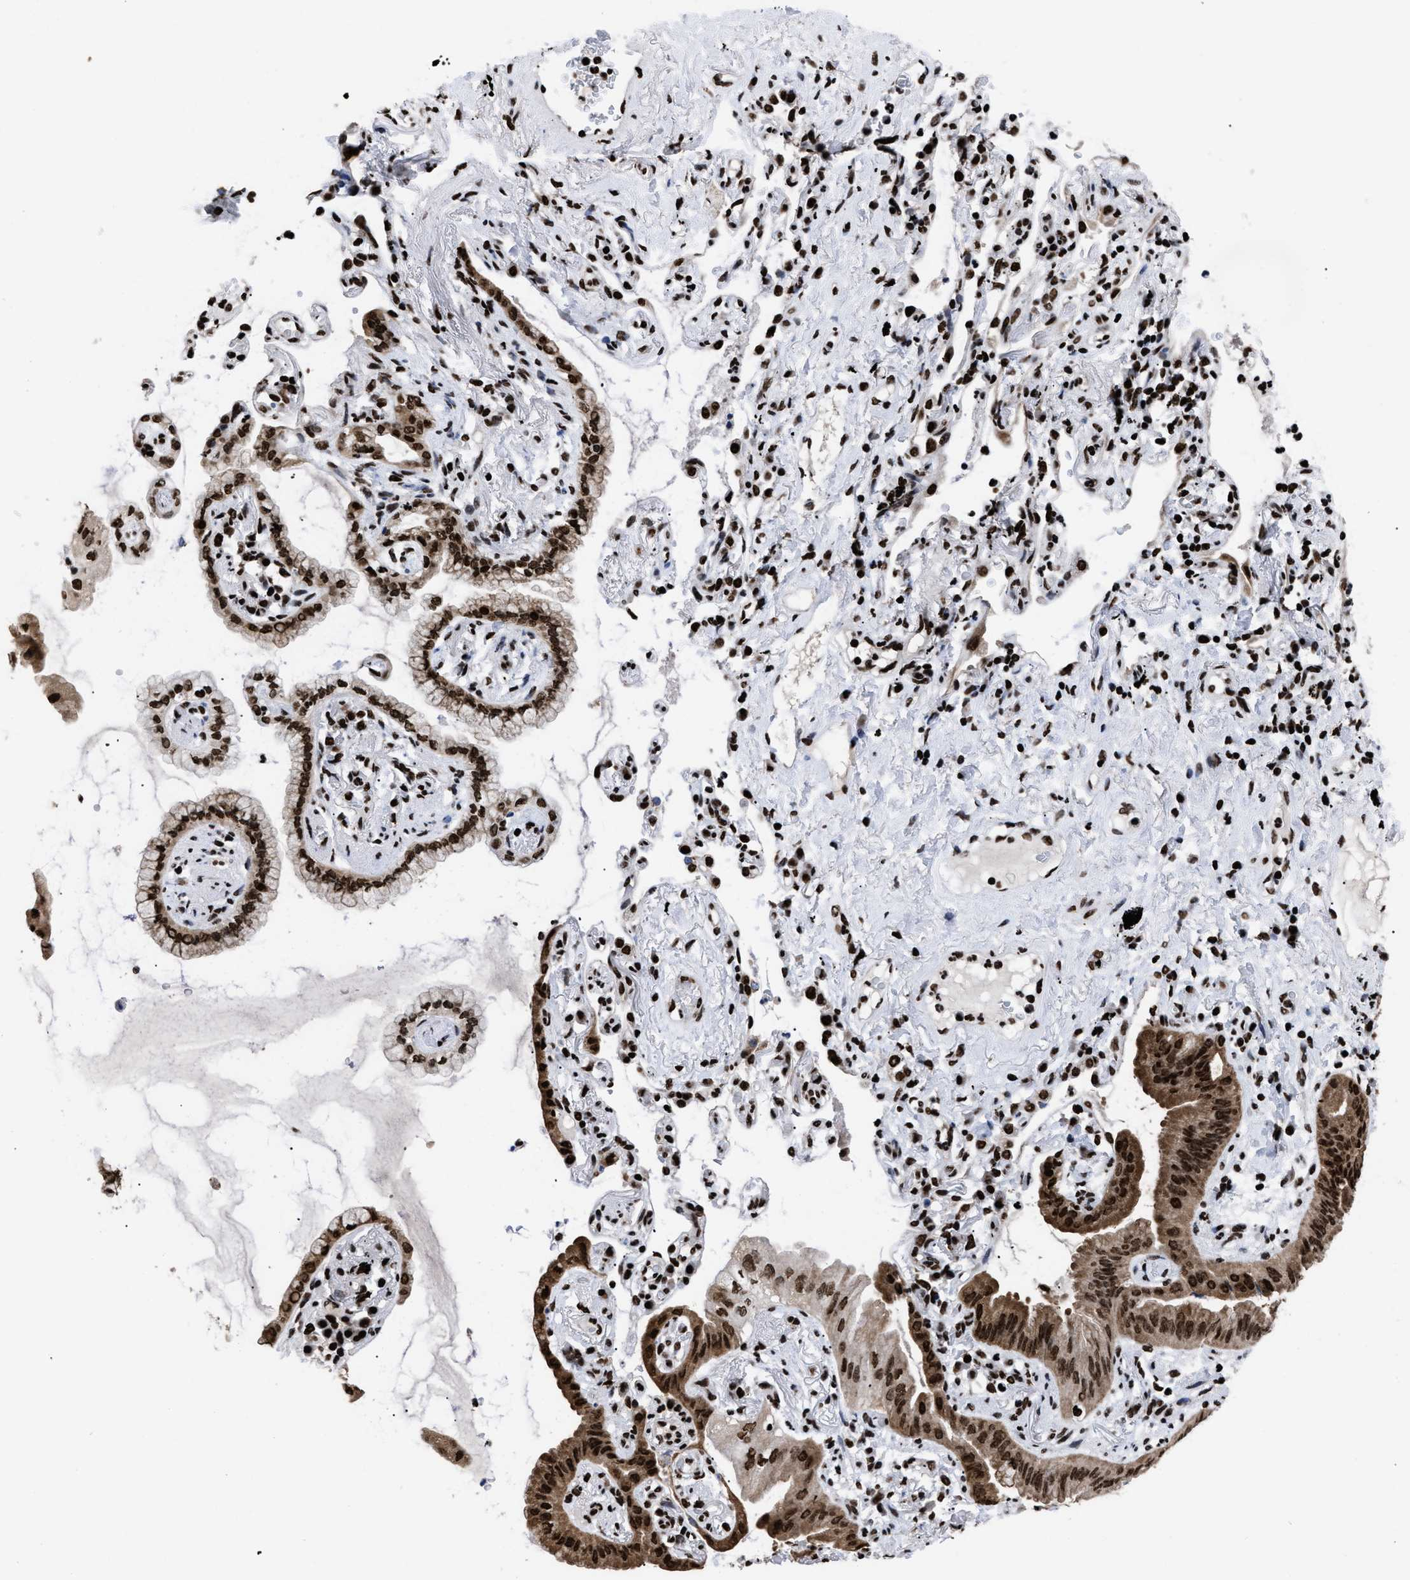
{"staining": {"intensity": "strong", "quantity": ">75%", "location": "cytoplasmic/membranous,nuclear"}, "tissue": "lung cancer", "cell_type": "Tumor cells", "image_type": "cancer", "snomed": [{"axis": "morphology", "description": "Normal tissue, NOS"}, {"axis": "morphology", "description": "Adenocarcinoma, NOS"}, {"axis": "topography", "description": "Bronchus"}, {"axis": "topography", "description": "Lung"}], "caption": "Immunohistochemical staining of human adenocarcinoma (lung) reveals high levels of strong cytoplasmic/membranous and nuclear positivity in about >75% of tumor cells. (DAB IHC with brightfield microscopy, high magnification).", "gene": "CALHM3", "patient": {"sex": "female", "age": 70}}